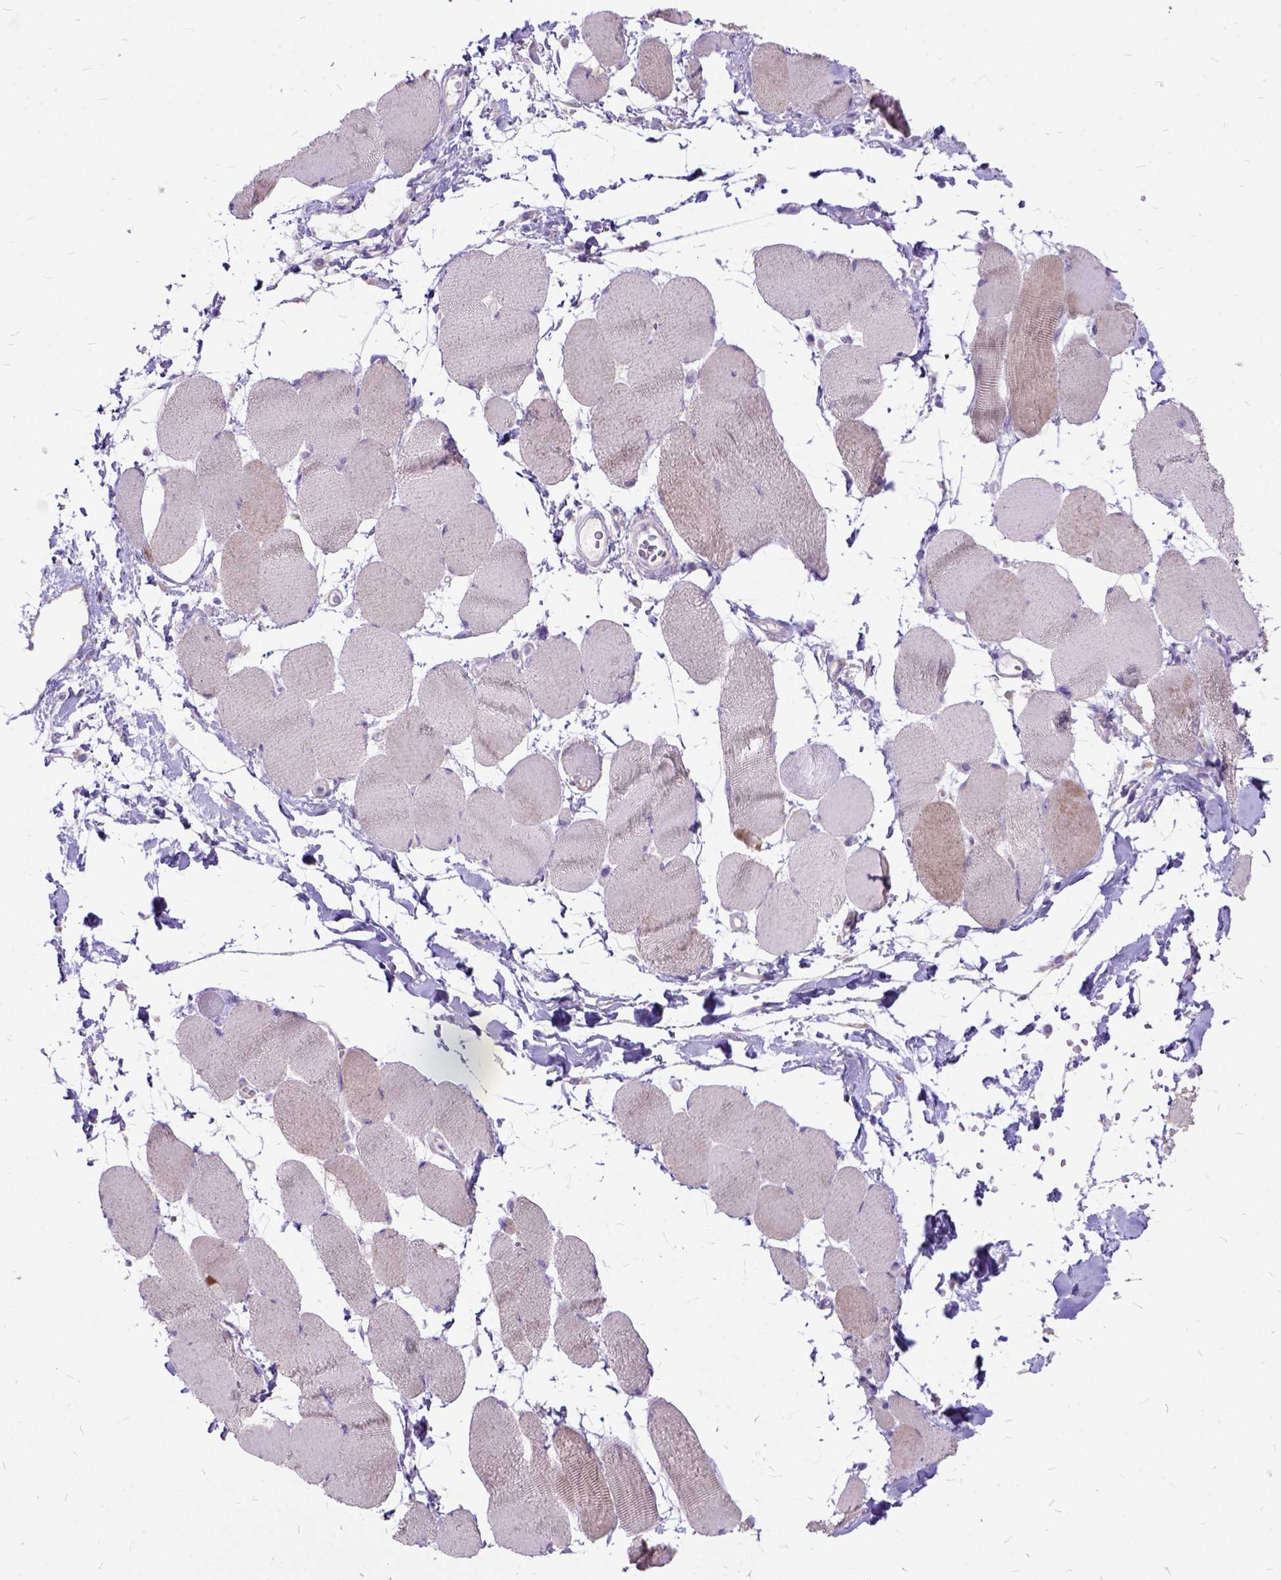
{"staining": {"intensity": "weak", "quantity": "<25%", "location": "cytoplasmic/membranous"}, "tissue": "skeletal muscle", "cell_type": "Myocytes", "image_type": "normal", "snomed": [{"axis": "morphology", "description": "Normal tissue, NOS"}, {"axis": "topography", "description": "Skeletal muscle"}], "caption": "High magnification brightfield microscopy of benign skeletal muscle stained with DAB (3,3'-diaminobenzidine) (brown) and counterstained with hematoxylin (blue): myocytes show no significant staining.", "gene": "CTAG2", "patient": {"sex": "female", "age": 75}}